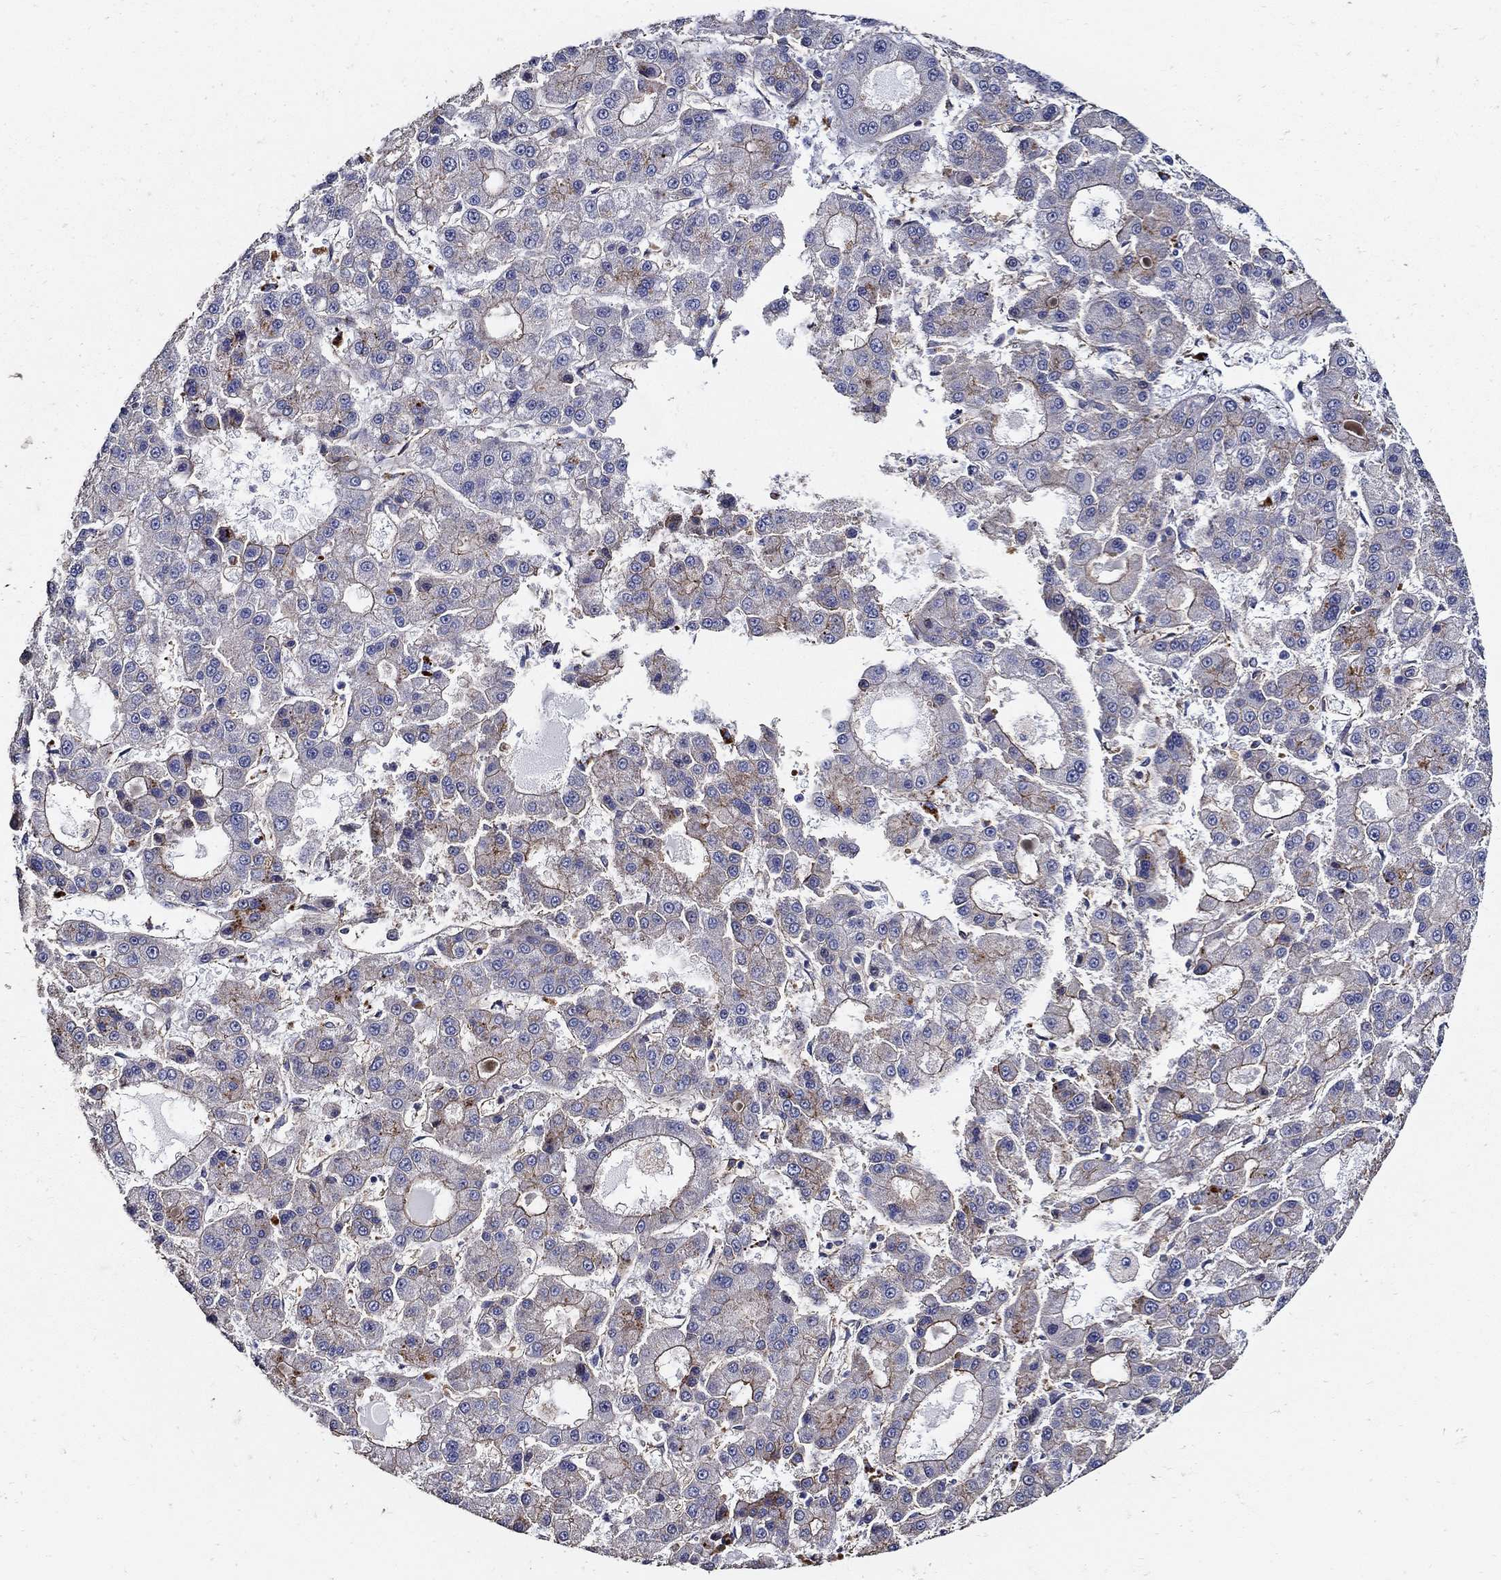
{"staining": {"intensity": "negative", "quantity": "none", "location": "none"}, "tissue": "liver cancer", "cell_type": "Tumor cells", "image_type": "cancer", "snomed": [{"axis": "morphology", "description": "Carcinoma, Hepatocellular, NOS"}, {"axis": "topography", "description": "Liver"}], "caption": "Tumor cells show no significant protein expression in liver hepatocellular carcinoma.", "gene": "APBB3", "patient": {"sex": "male", "age": 70}}